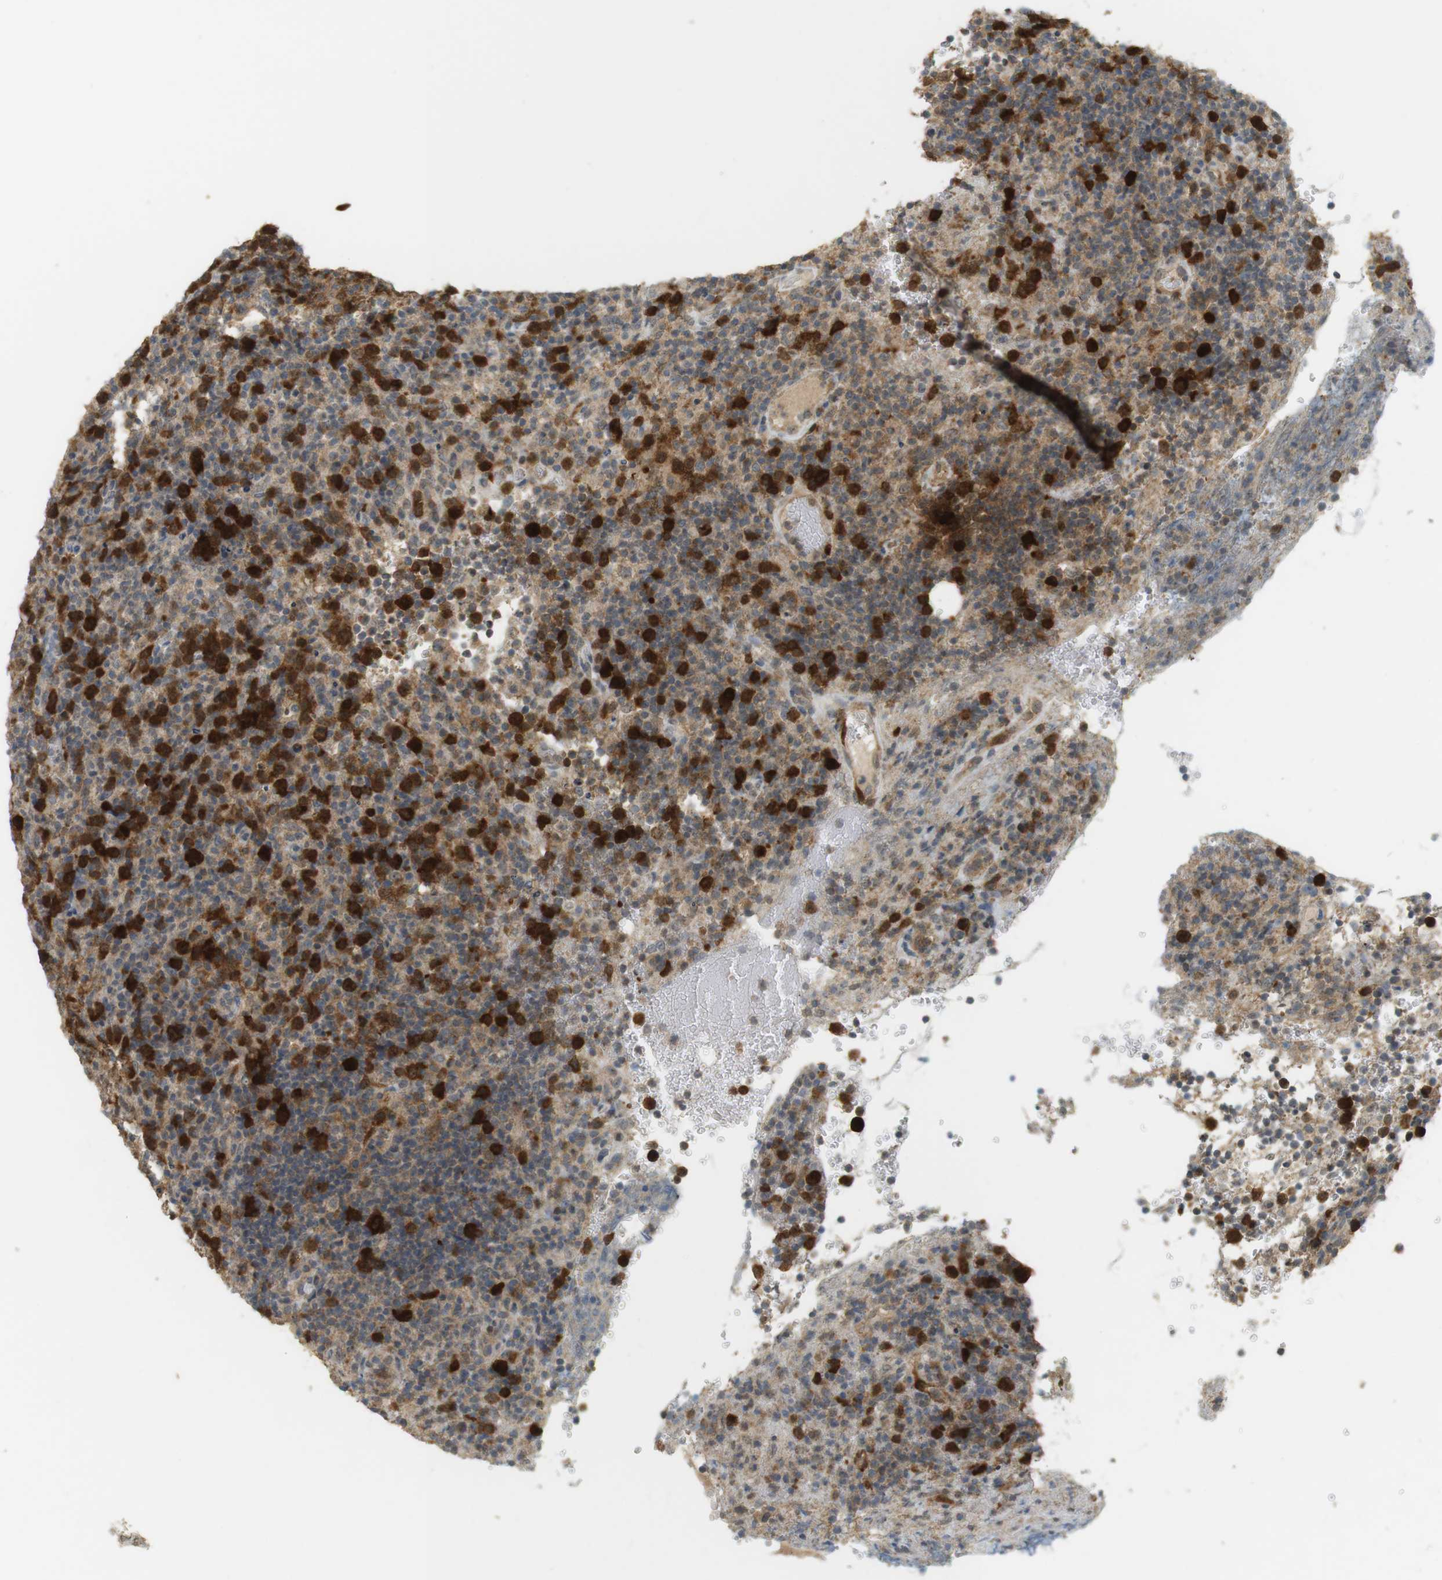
{"staining": {"intensity": "strong", "quantity": "25%-75%", "location": "cytoplasmic/membranous"}, "tissue": "lymphoma", "cell_type": "Tumor cells", "image_type": "cancer", "snomed": [{"axis": "morphology", "description": "Malignant lymphoma, non-Hodgkin's type, High grade"}, {"axis": "topography", "description": "Lymph node"}], "caption": "The micrograph exhibits a brown stain indicating the presence of a protein in the cytoplasmic/membranous of tumor cells in malignant lymphoma, non-Hodgkin's type (high-grade). (DAB (3,3'-diaminobenzidine) = brown stain, brightfield microscopy at high magnification).", "gene": "TTK", "patient": {"sex": "female", "age": 76}}